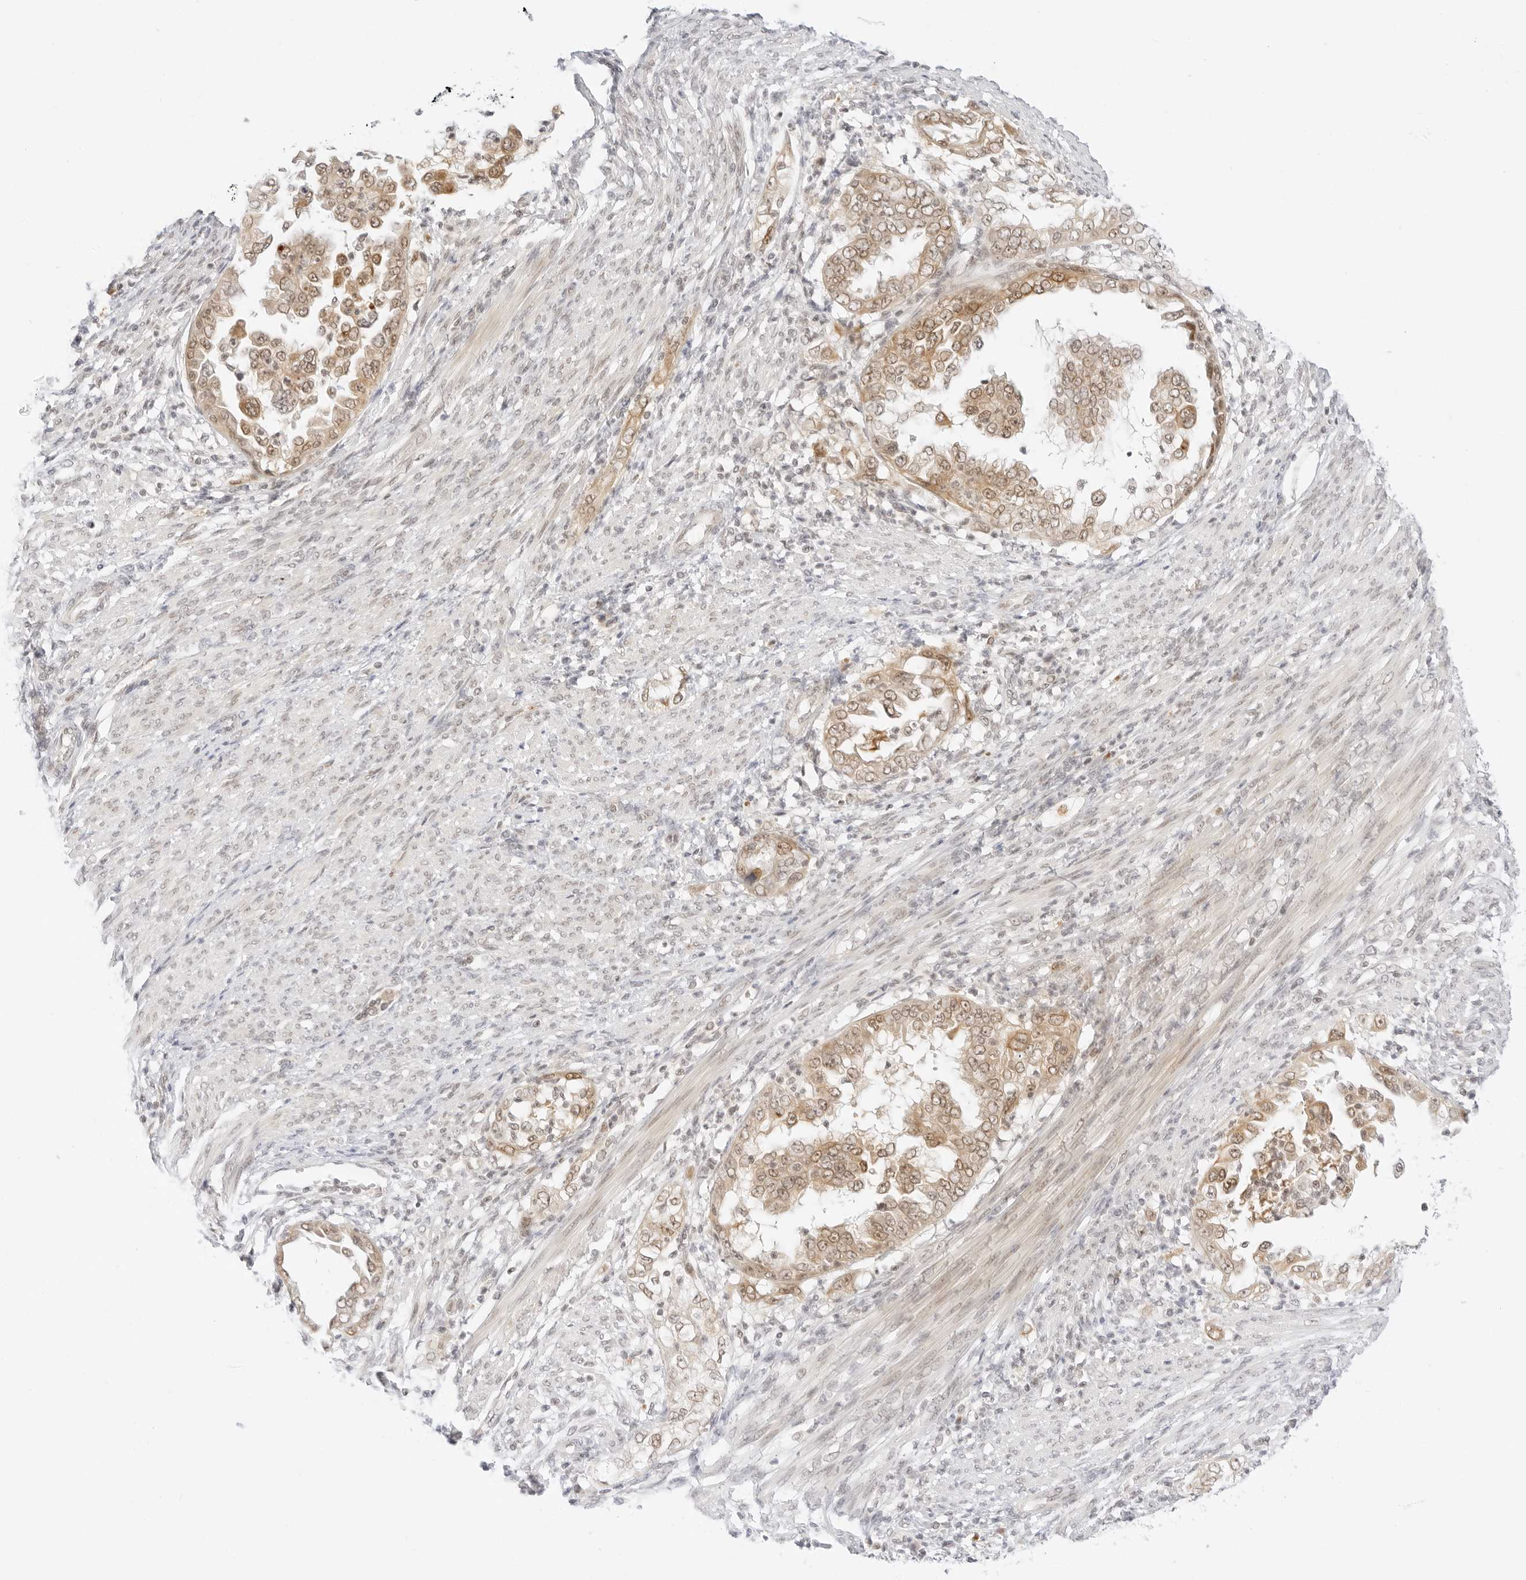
{"staining": {"intensity": "moderate", "quantity": ">75%", "location": "cytoplasmic/membranous,nuclear"}, "tissue": "endometrial cancer", "cell_type": "Tumor cells", "image_type": "cancer", "snomed": [{"axis": "morphology", "description": "Adenocarcinoma, NOS"}, {"axis": "topography", "description": "Endometrium"}], "caption": "Immunohistochemical staining of human adenocarcinoma (endometrial) exhibits medium levels of moderate cytoplasmic/membranous and nuclear protein positivity in about >75% of tumor cells. (DAB (3,3'-diaminobenzidine) IHC, brown staining for protein, blue staining for nuclei).", "gene": "POLR3C", "patient": {"sex": "female", "age": 85}}